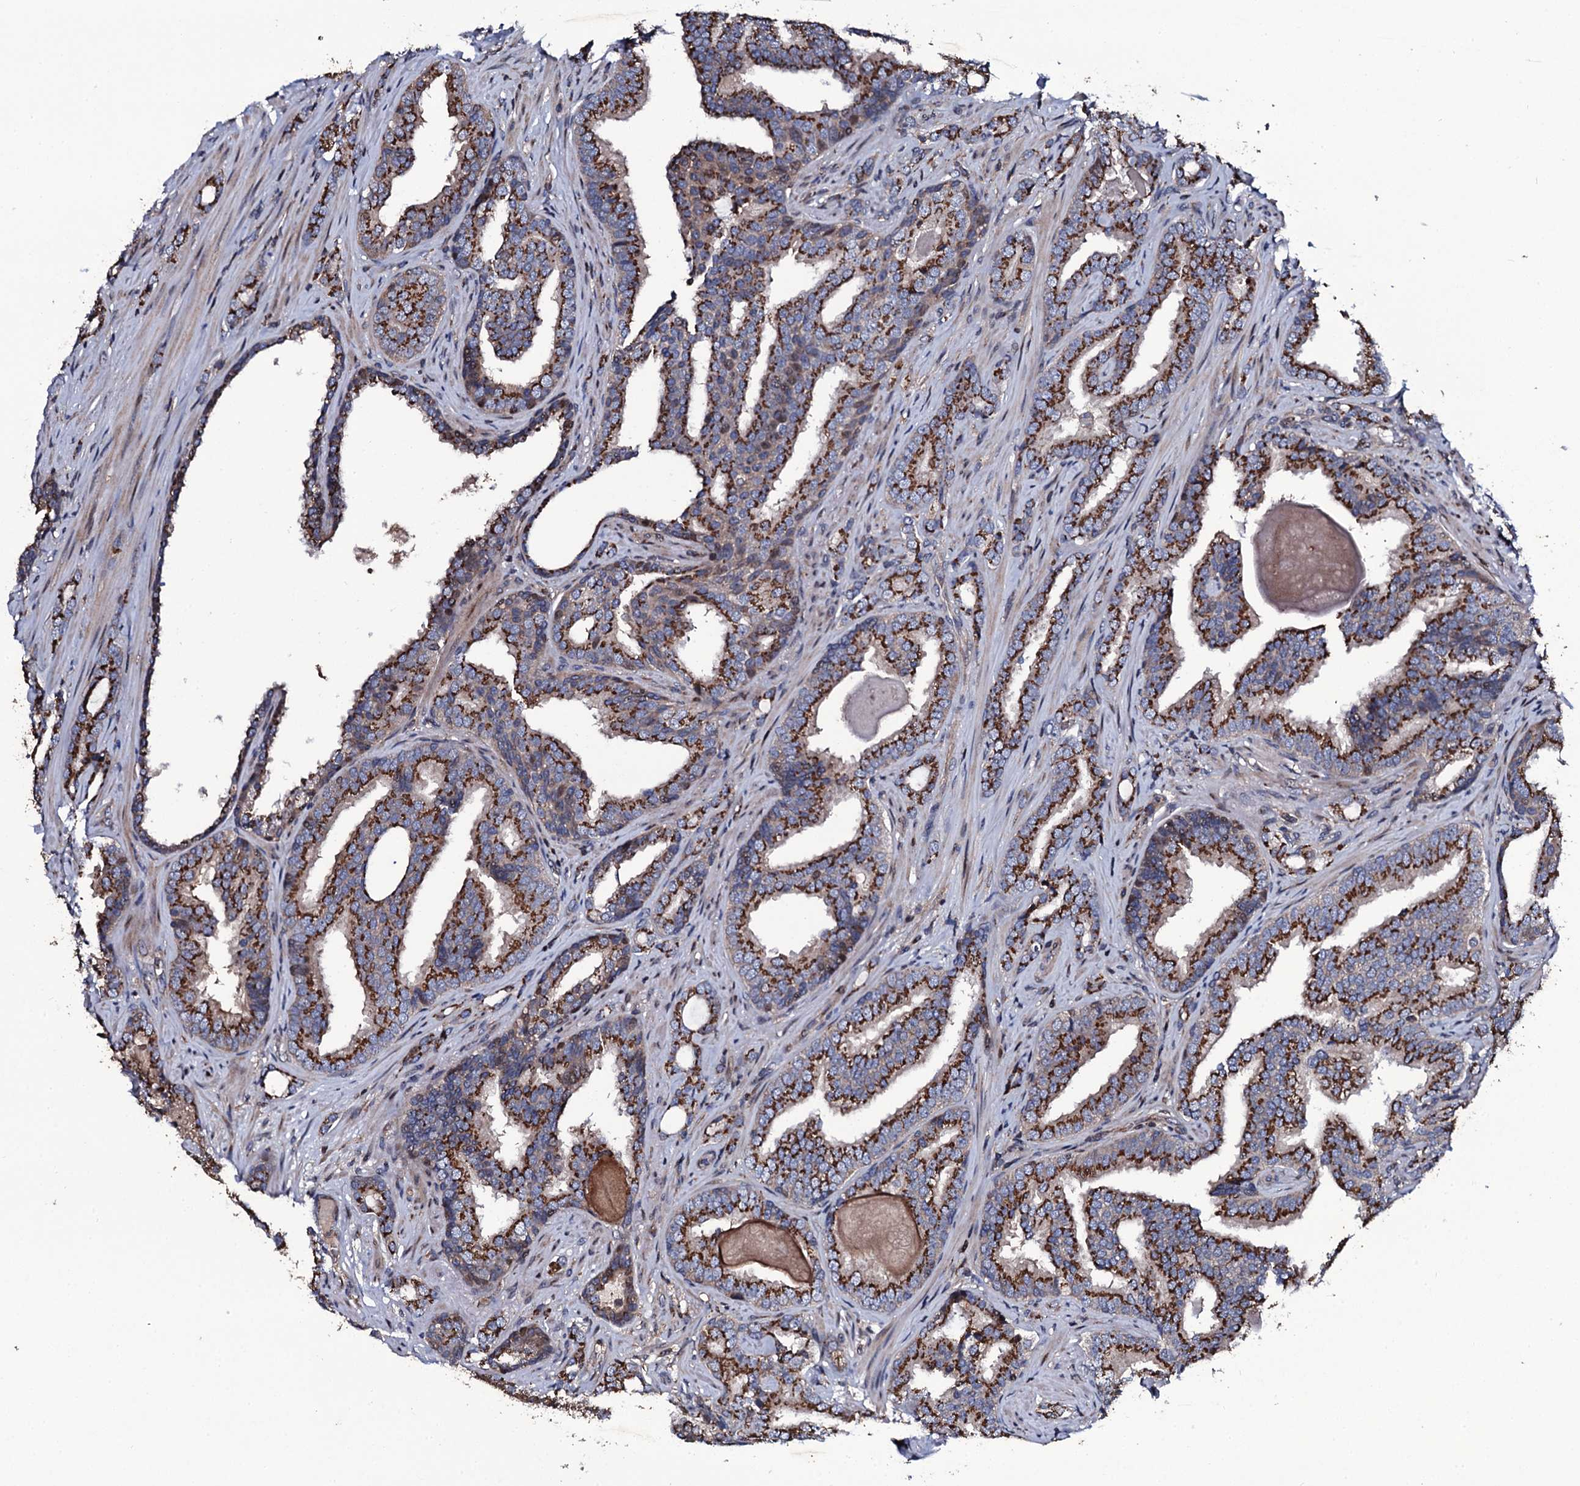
{"staining": {"intensity": "strong", "quantity": ">75%", "location": "cytoplasmic/membranous"}, "tissue": "prostate cancer", "cell_type": "Tumor cells", "image_type": "cancer", "snomed": [{"axis": "morphology", "description": "Adenocarcinoma, High grade"}, {"axis": "topography", "description": "Prostate"}], "caption": "Strong cytoplasmic/membranous protein staining is seen in approximately >75% of tumor cells in prostate adenocarcinoma (high-grade).", "gene": "PLET1", "patient": {"sex": "male", "age": 63}}